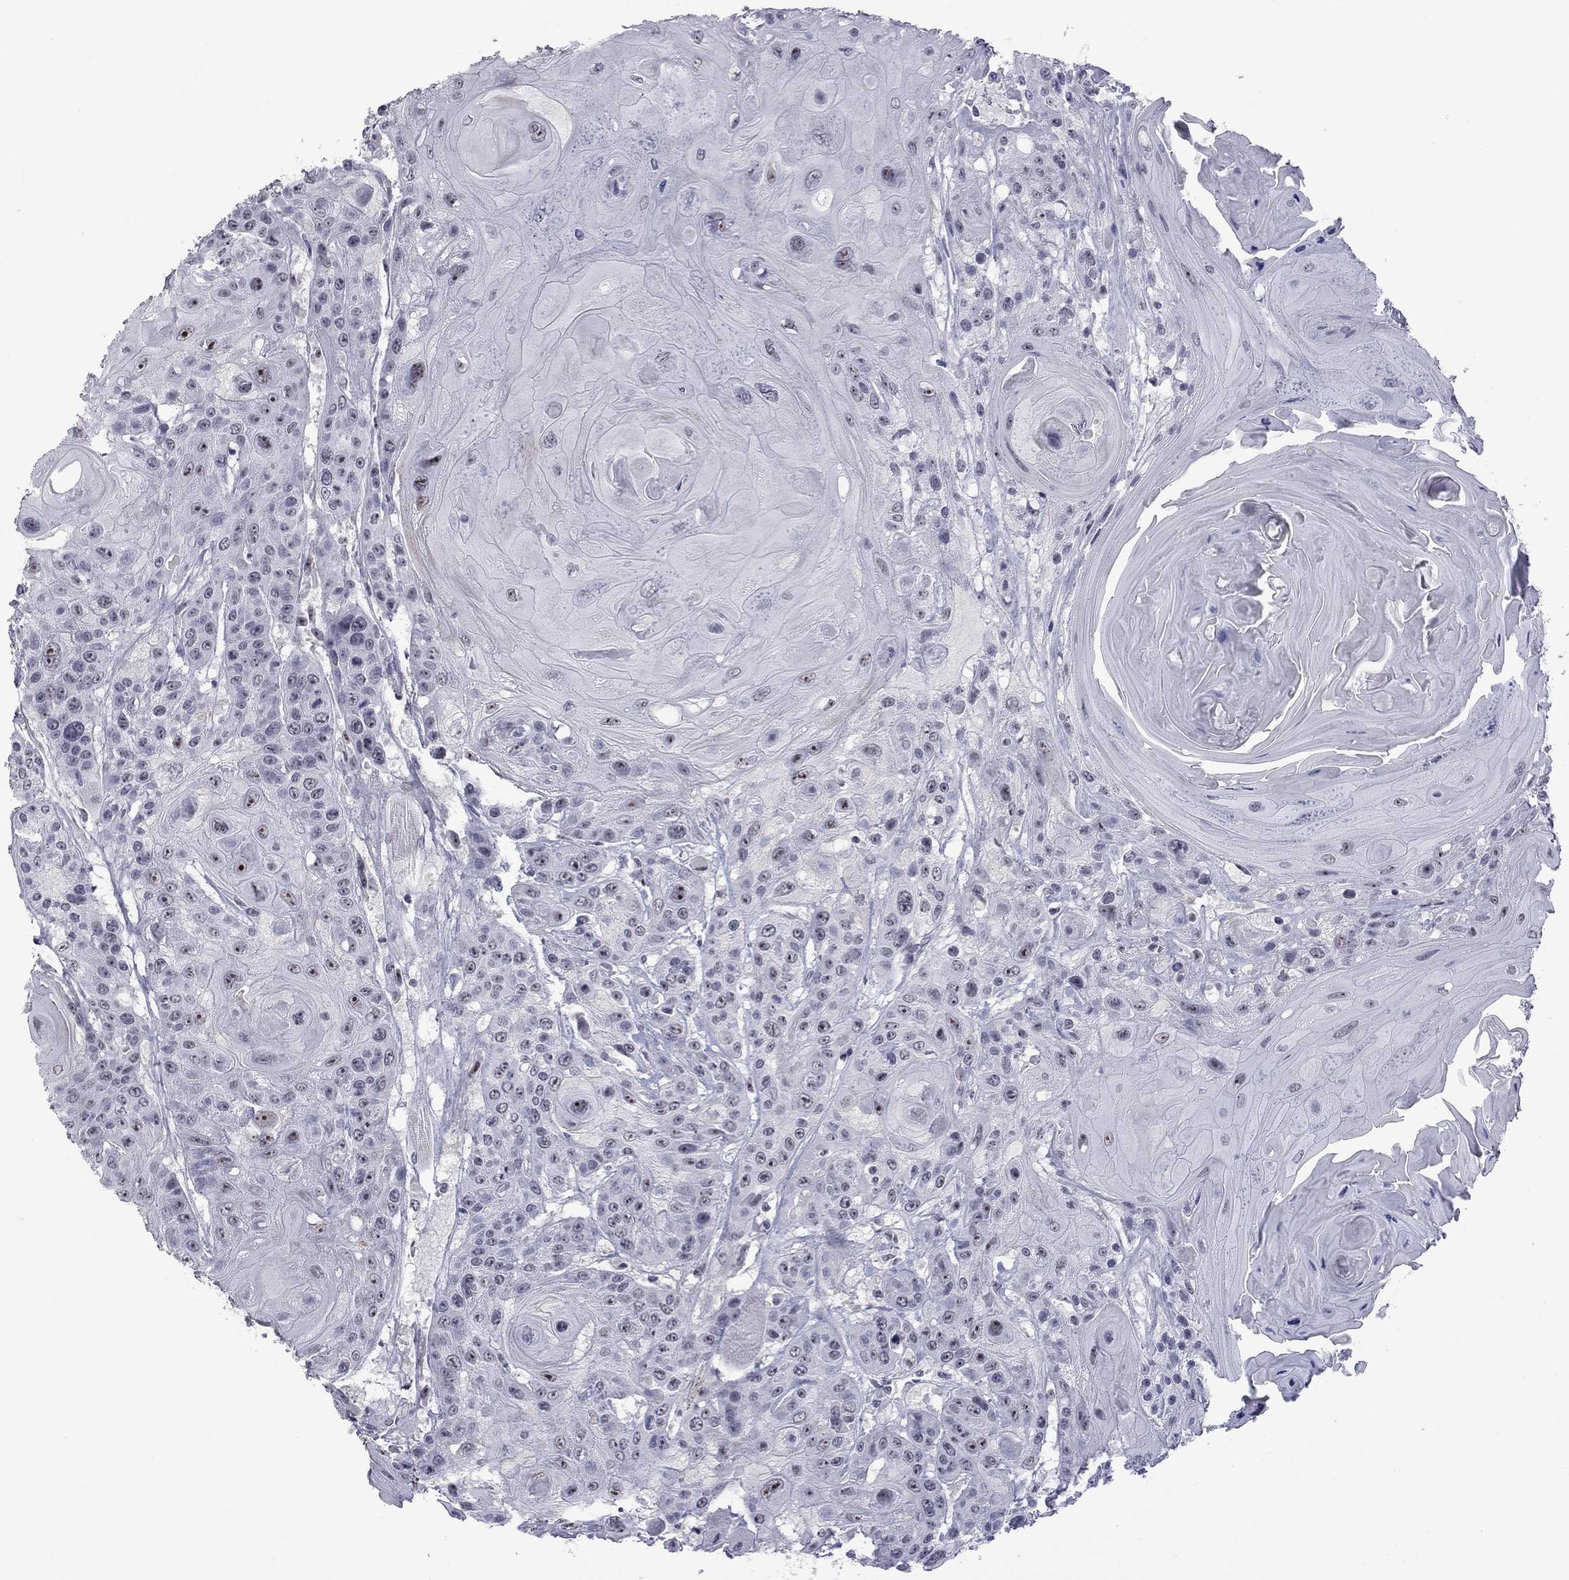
{"staining": {"intensity": "strong", "quantity": "<25%", "location": "nuclear"}, "tissue": "head and neck cancer", "cell_type": "Tumor cells", "image_type": "cancer", "snomed": [{"axis": "morphology", "description": "Squamous cell carcinoma, NOS"}, {"axis": "topography", "description": "Head-Neck"}], "caption": "The immunohistochemical stain labels strong nuclear staining in tumor cells of head and neck cancer (squamous cell carcinoma) tissue.", "gene": "GSG1L", "patient": {"sex": "female", "age": 59}}